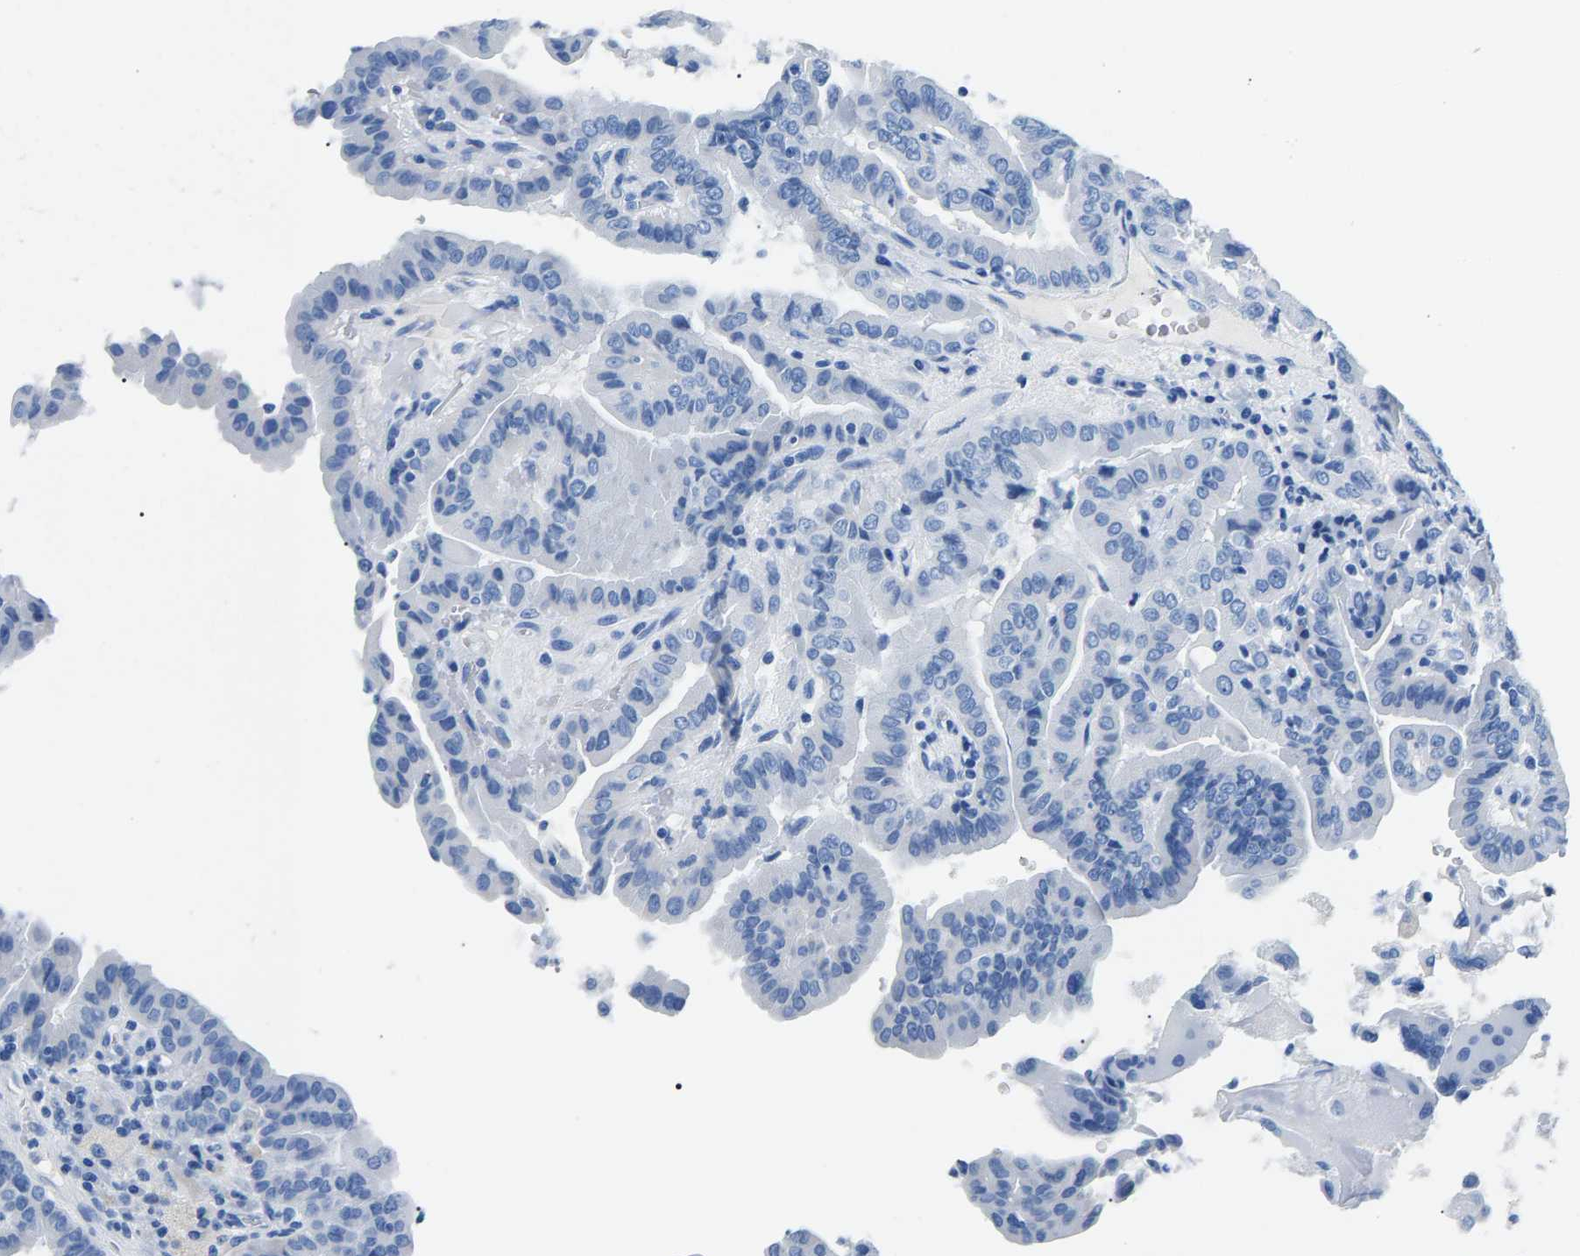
{"staining": {"intensity": "negative", "quantity": "none", "location": "none"}, "tissue": "thyroid cancer", "cell_type": "Tumor cells", "image_type": "cancer", "snomed": [{"axis": "morphology", "description": "Papillary adenocarcinoma, NOS"}, {"axis": "topography", "description": "Thyroid gland"}], "caption": "Immunohistochemistry (IHC) of papillary adenocarcinoma (thyroid) exhibits no positivity in tumor cells. (Brightfield microscopy of DAB IHC at high magnification).", "gene": "CPS1", "patient": {"sex": "male", "age": 33}}